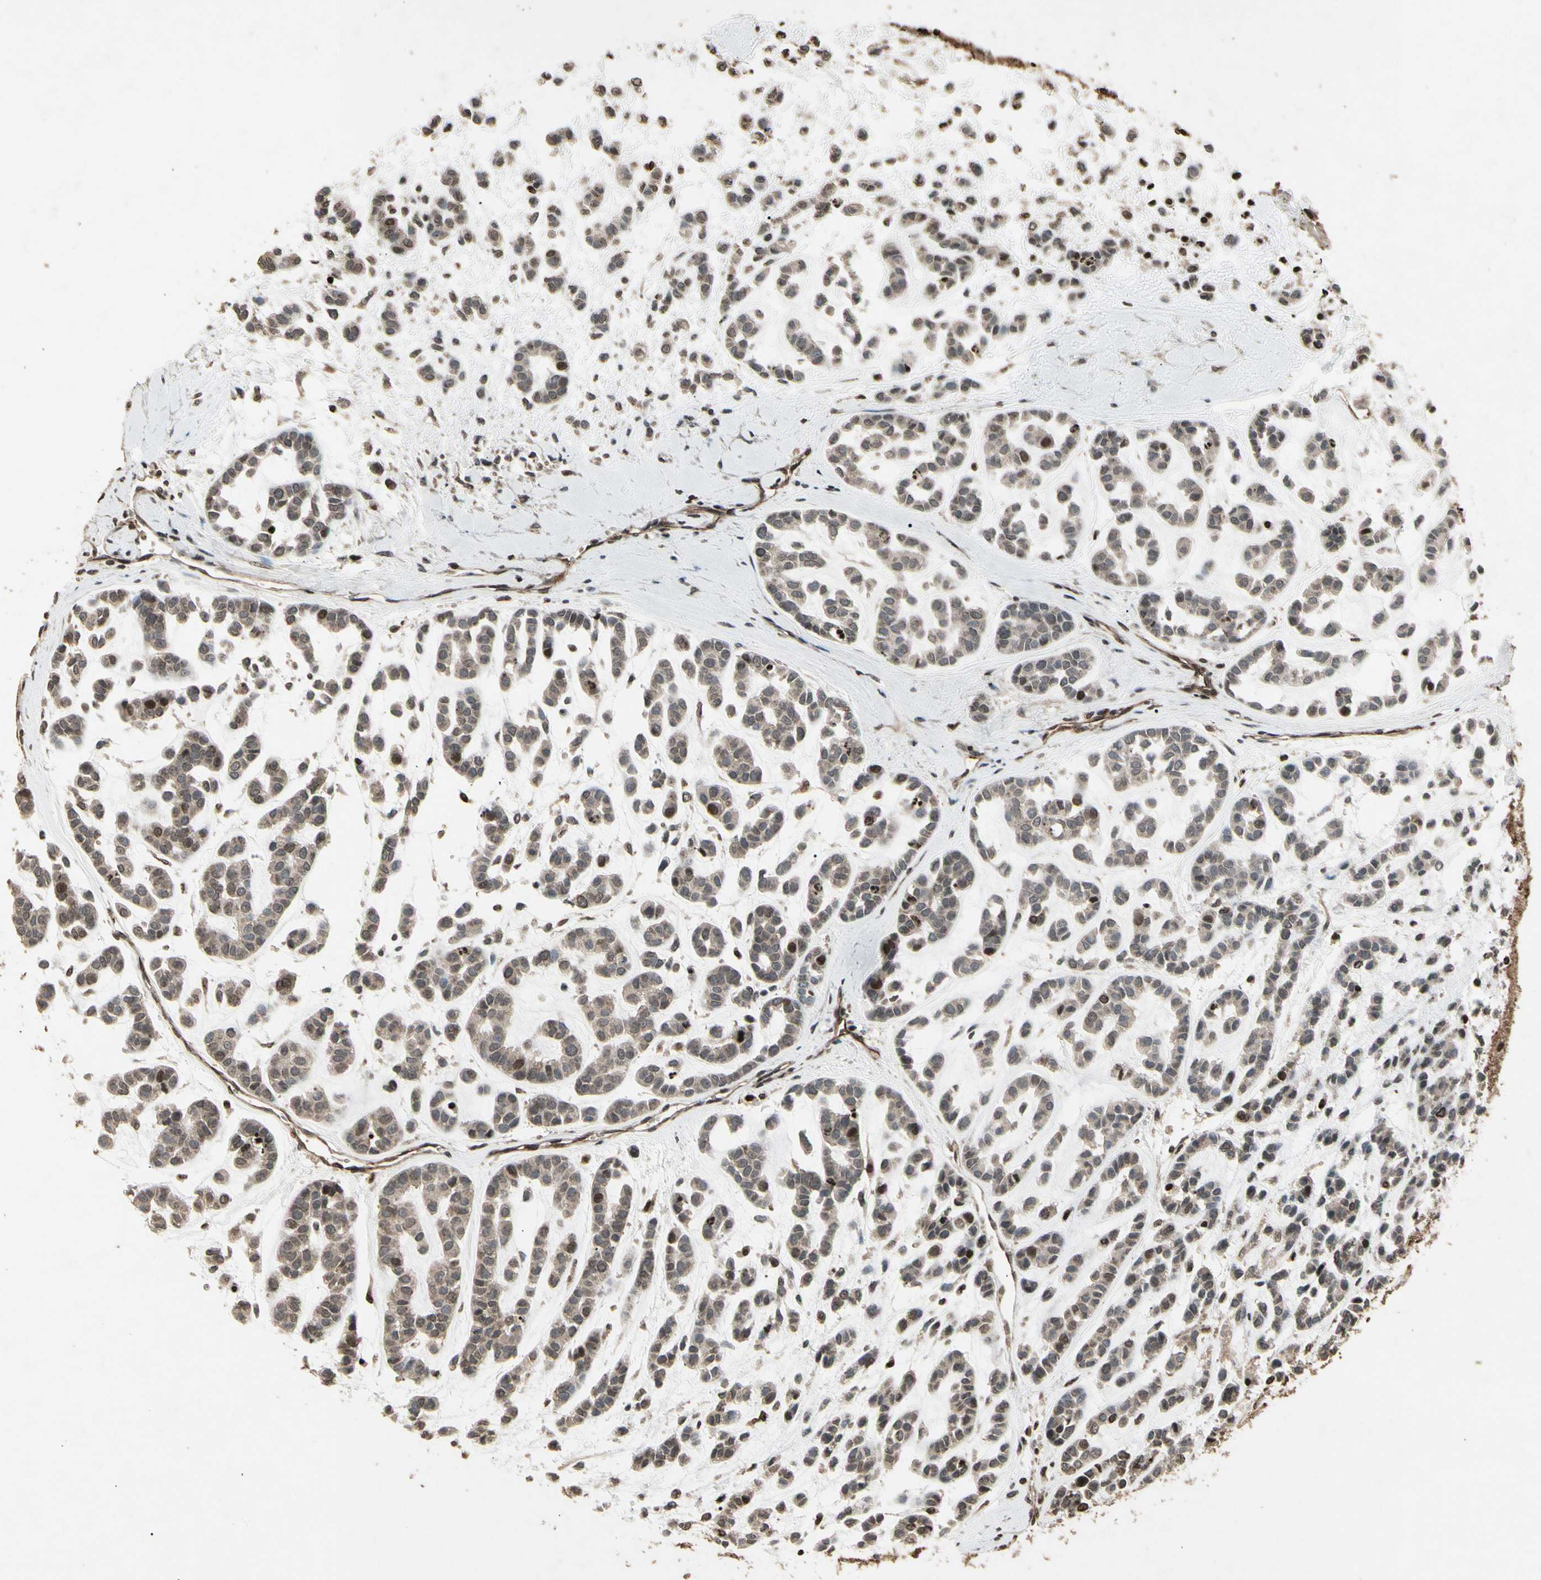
{"staining": {"intensity": "weak", "quantity": ">75%", "location": "cytoplasmic/membranous"}, "tissue": "head and neck cancer", "cell_type": "Tumor cells", "image_type": "cancer", "snomed": [{"axis": "morphology", "description": "Adenocarcinoma, NOS"}, {"axis": "morphology", "description": "Adenoma, NOS"}, {"axis": "topography", "description": "Head-Neck"}], "caption": "Tumor cells display weak cytoplasmic/membranous positivity in approximately >75% of cells in adenocarcinoma (head and neck).", "gene": "GLRX", "patient": {"sex": "female", "age": 55}}